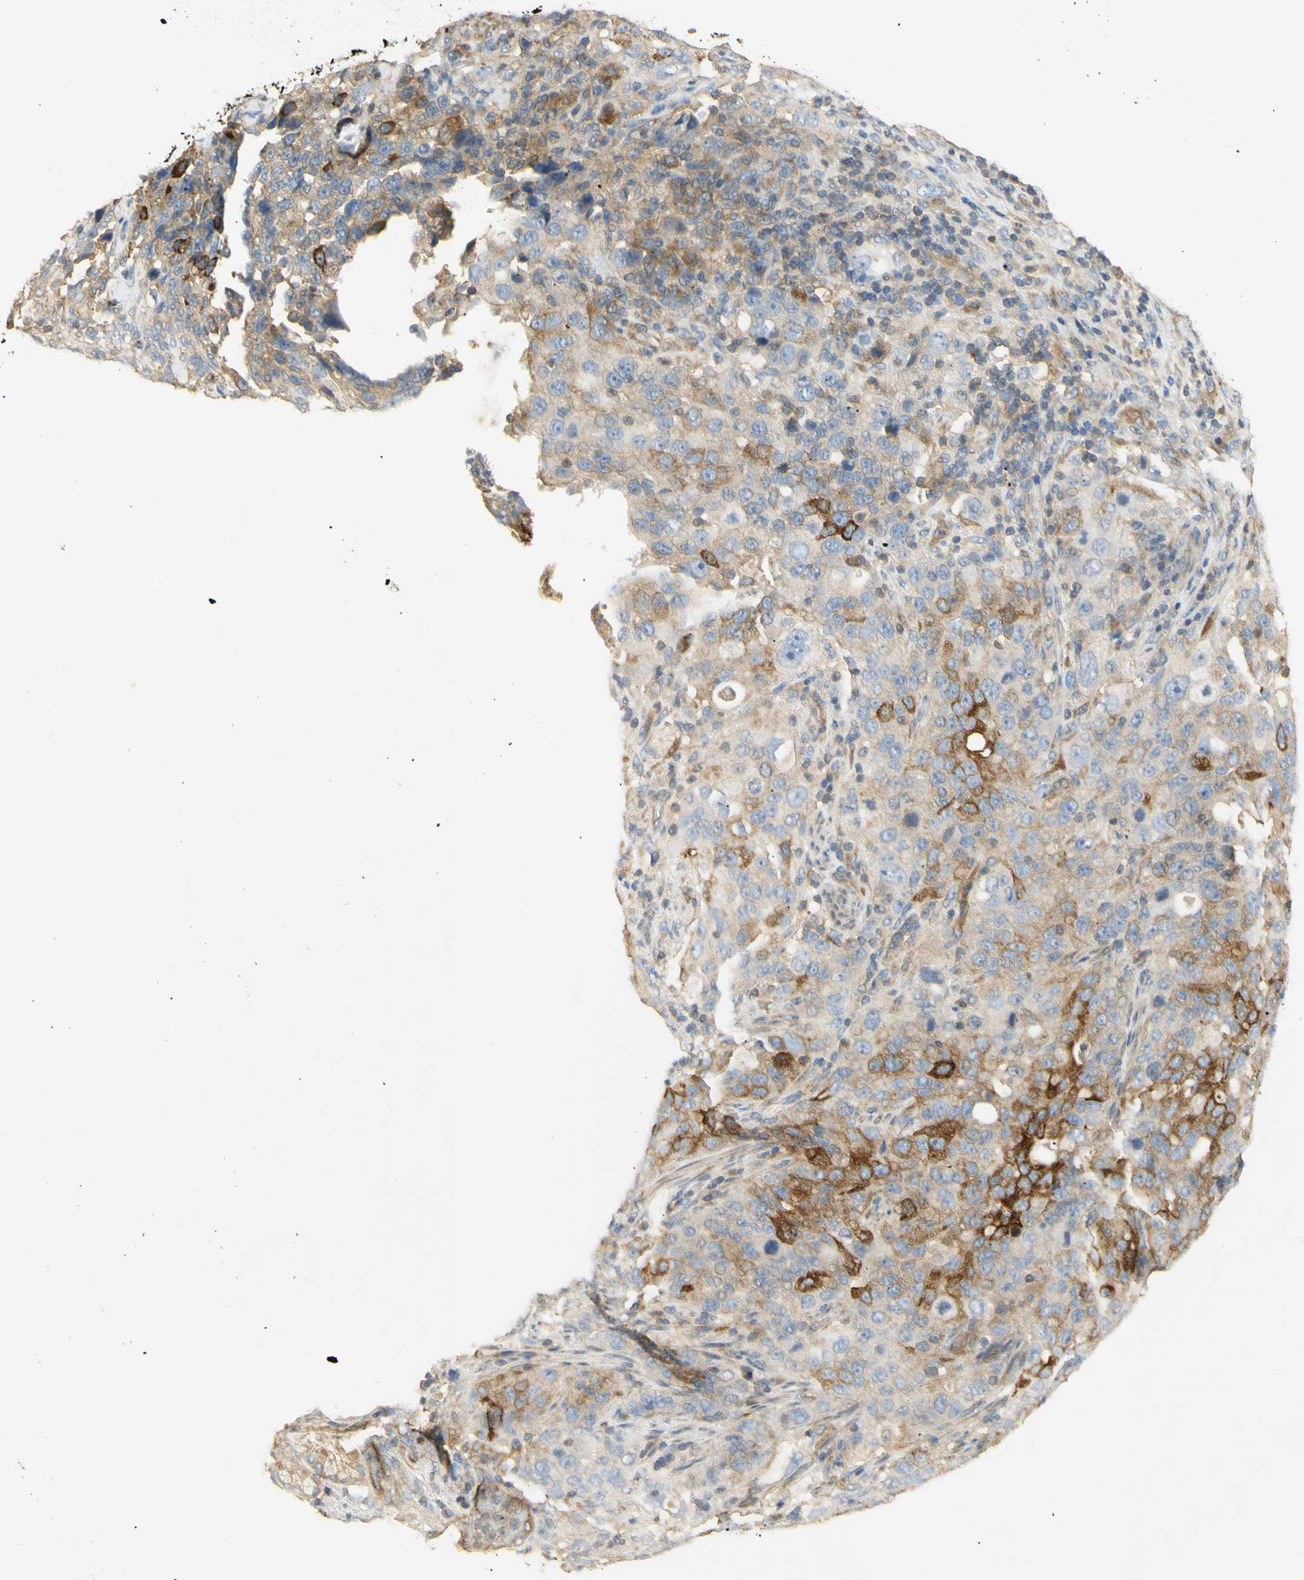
{"staining": {"intensity": "moderate", "quantity": "<25%", "location": "cytoplasmic/membranous"}, "tissue": "stomach cancer", "cell_type": "Tumor cells", "image_type": "cancer", "snomed": [{"axis": "morphology", "description": "Normal tissue, NOS"}, {"axis": "morphology", "description": "Adenocarcinoma, NOS"}, {"axis": "topography", "description": "Stomach"}], "caption": "Immunohistochemistry (IHC) image of neoplastic tissue: human stomach cancer stained using immunohistochemistry shows low levels of moderate protein expression localized specifically in the cytoplasmic/membranous of tumor cells, appearing as a cytoplasmic/membranous brown color.", "gene": "KCNE4", "patient": {"sex": "male", "age": 48}}